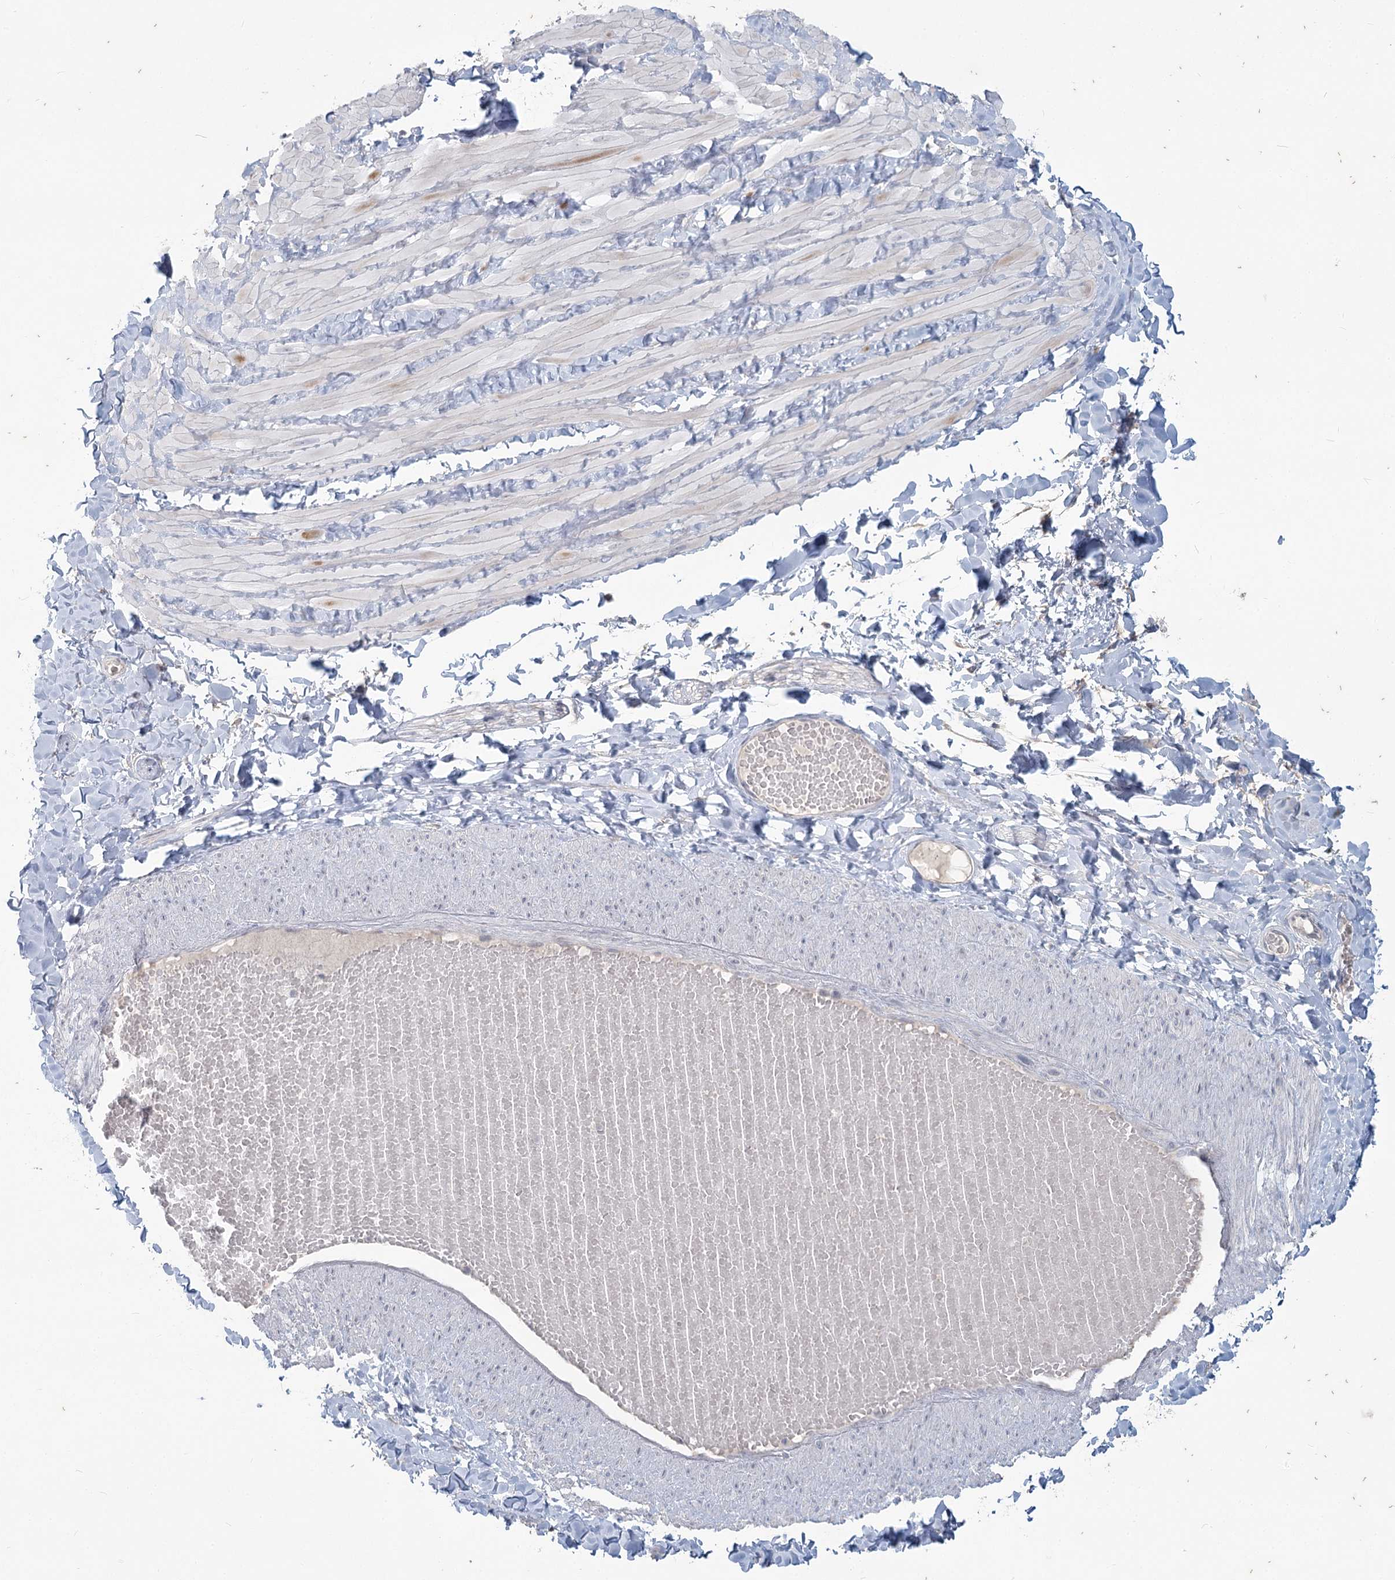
{"staining": {"intensity": "negative", "quantity": "none", "location": "none"}, "tissue": "adipose tissue", "cell_type": "Adipocytes", "image_type": "normal", "snomed": [{"axis": "morphology", "description": "Normal tissue, NOS"}, {"axis": "topography", "description": "Adipose tissue"}, {"axis": "topography", "description": "Vascular tissue"}, {"axis": "topography", "description": "Peripheral nerve tissue"}], "caption": "This image is of normal adipose tissue stained with IHC to label a protein in brown with the nuclei are counter-stained blue. There is no expression in adipocytes.", "gene": "SLC9A3", "patient": {"sex": "male", "age": 25}}